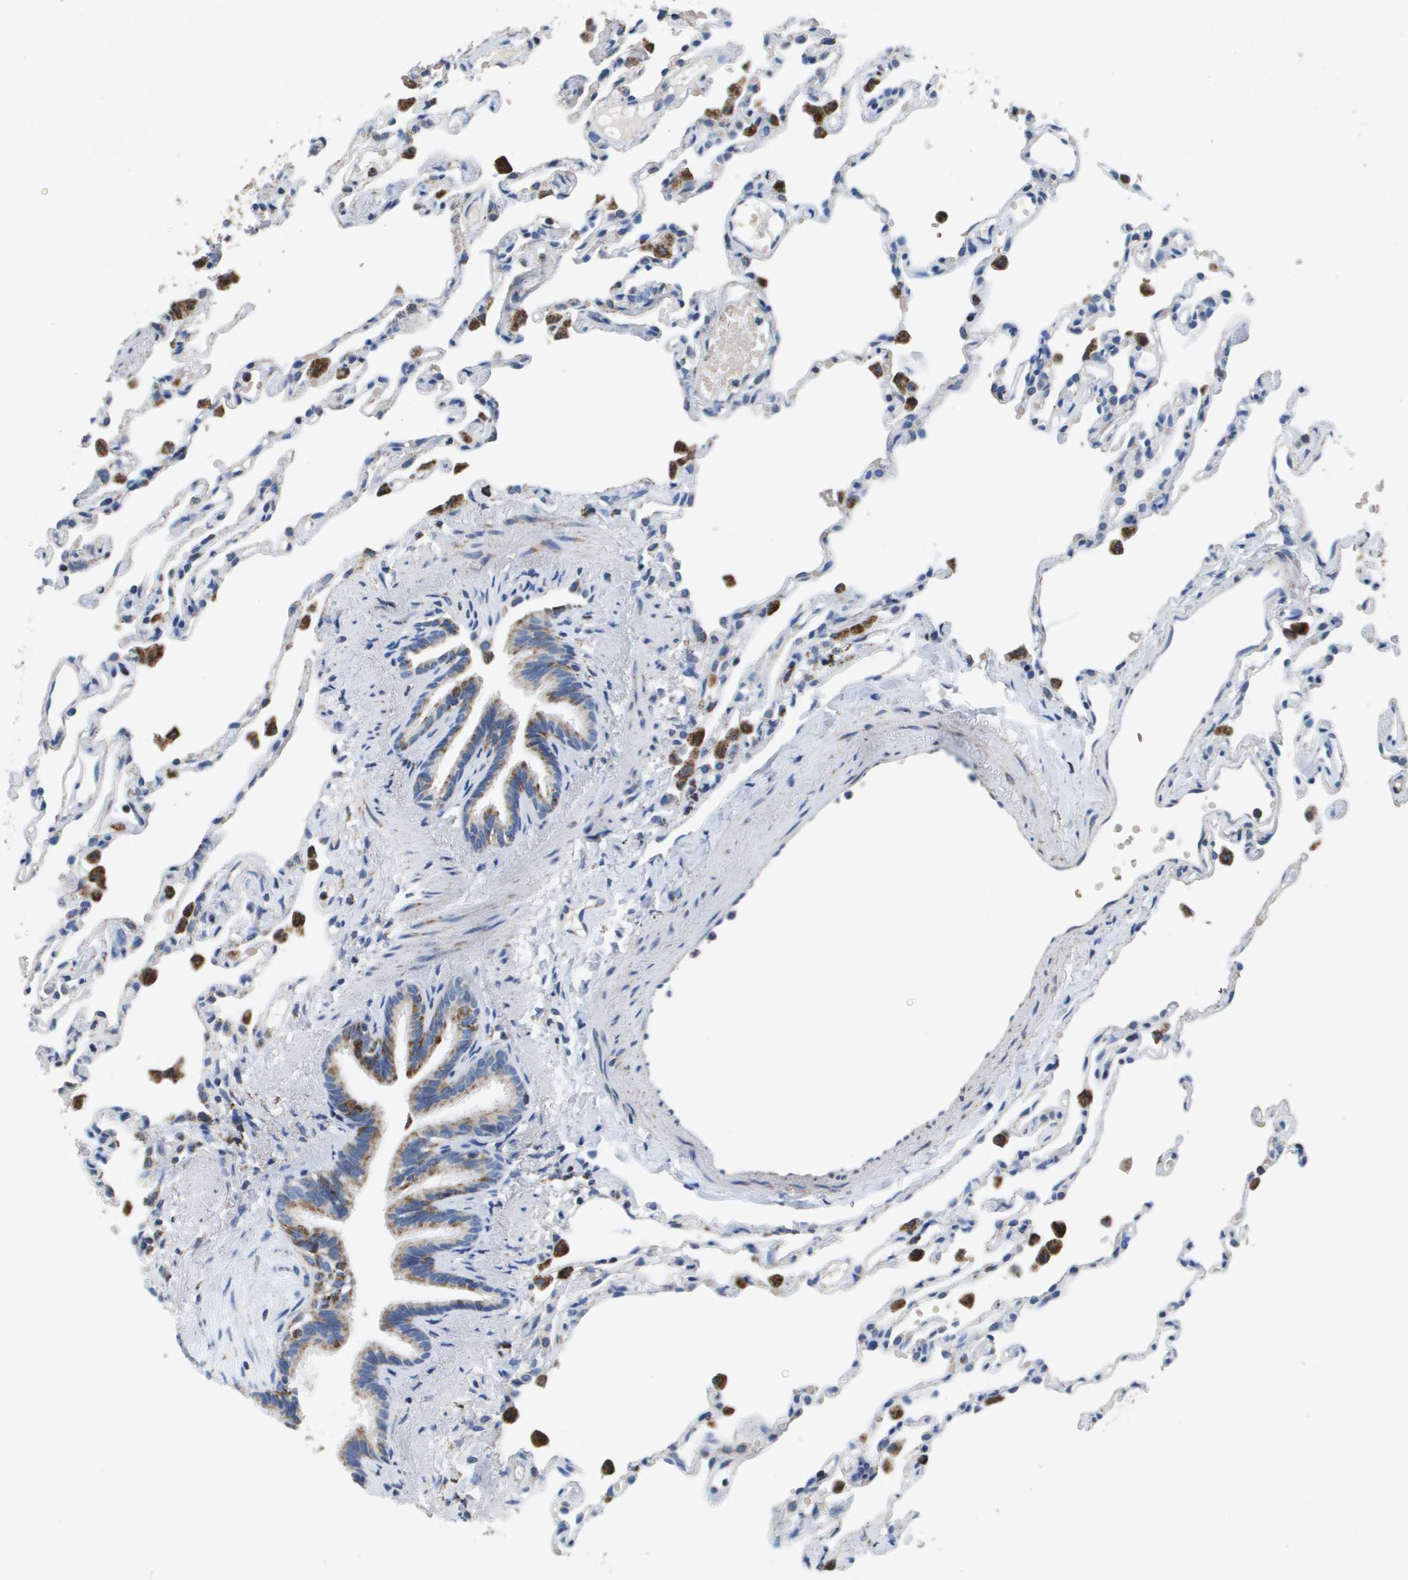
{"staining": {"intensity": "negative", "quantity": "none", "location": "none"}, "tissue": "lung", "cell_type": "Alveolar cells", "image_type": "normal", "snomed": [{"axis": "morphology", "description": "Normal tissue, NOS"}, {"axis": "topography", "description": "Lung"}], "caption": "This micrograph is of normal lung stained with immunohistochemistry to label a protein in brown with the nuclei are counter-stained blue. There is no positivity in alveolar cells. Nuclei are stained in blue.", "gene": "ATP5F1B", "patient": {"sex": "female", "age": 49}}